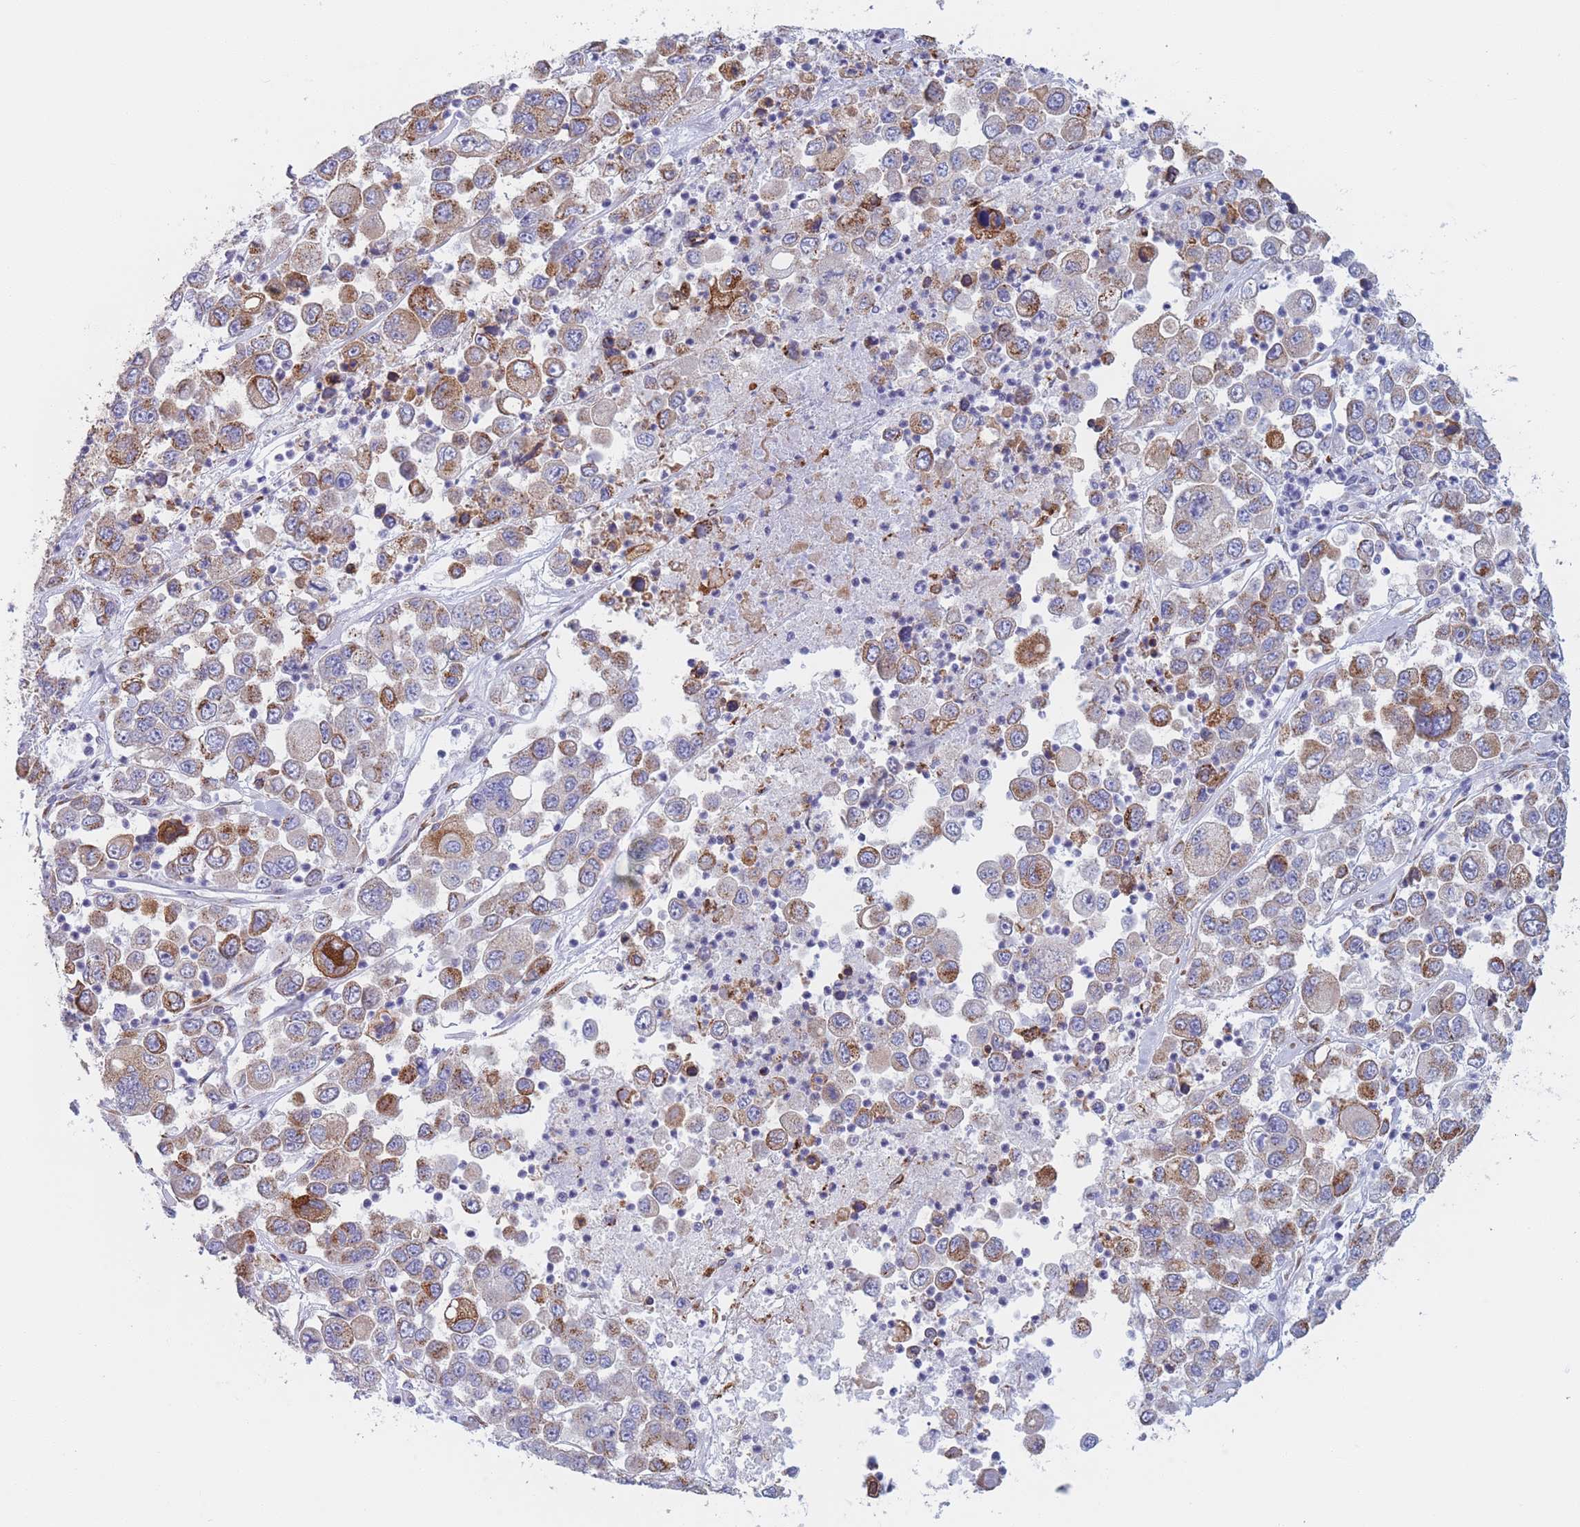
{"staining": {"intensity": "moderate", "quantity": ">75%", "location": "cytoplasmic/membranous"}, "tissue": "melanoma", "cell_type": "Tumor cells", "image_type": "cancer", "snomed": [{"axis": "morphology", "description": "Malignant melanoma, Metastatic site"}, {"axis": "topography", "description": "Lymph node"}], "caption": "Tumor cells demonstrate moderate cytoplasmic/membranous positivity in approximately >75% of cells in melanoma.", "gene": "MRPL30", "patient": {"sex": "female", "age": 54}}